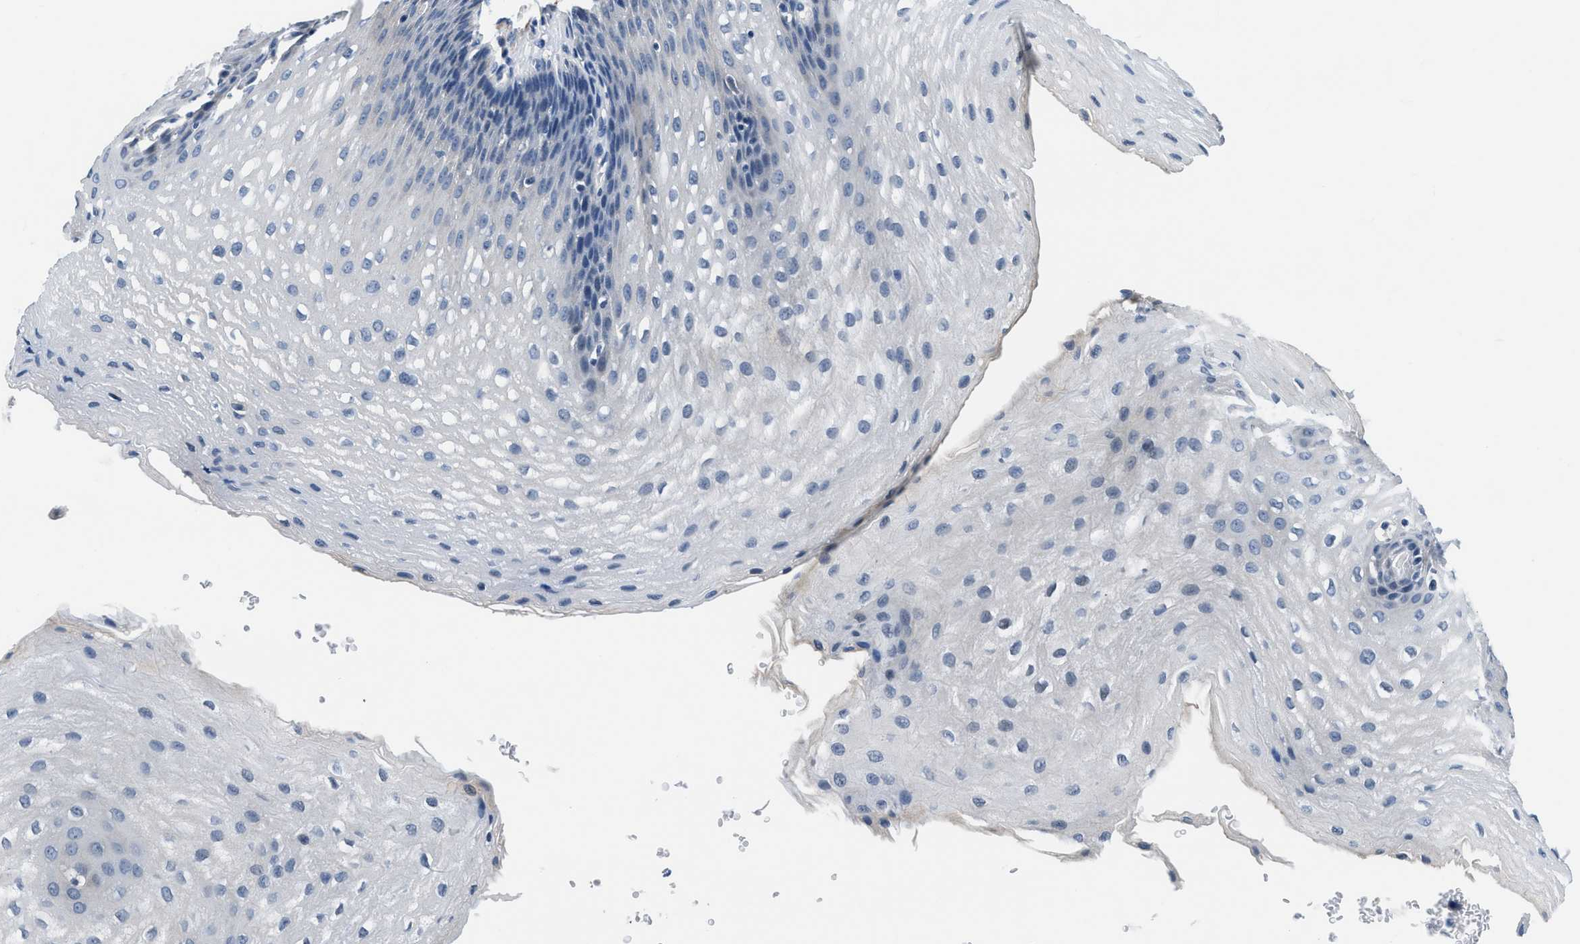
{"staining": {"intensity": "negative", "quantity": "none", "location": "none"}, "tissue": "esophagus", "cell_type": "Squamous epithelial cells", "image_type": "normal", "snomed": [{"axis": "morphology", "description": "Normal tissue, NOS"}, {"axis": "topography", "description": "Esophagus"}], "caption": "Immunohistochemistry image of unremarkable esophagus: esophagus stained with DAB (3,3'-diaminobenzidine) demonstrates no significant protein staining in squamous epithelial cells.", "gene": "LANCL2", "patient": {"sex": "male", "age": 48}}